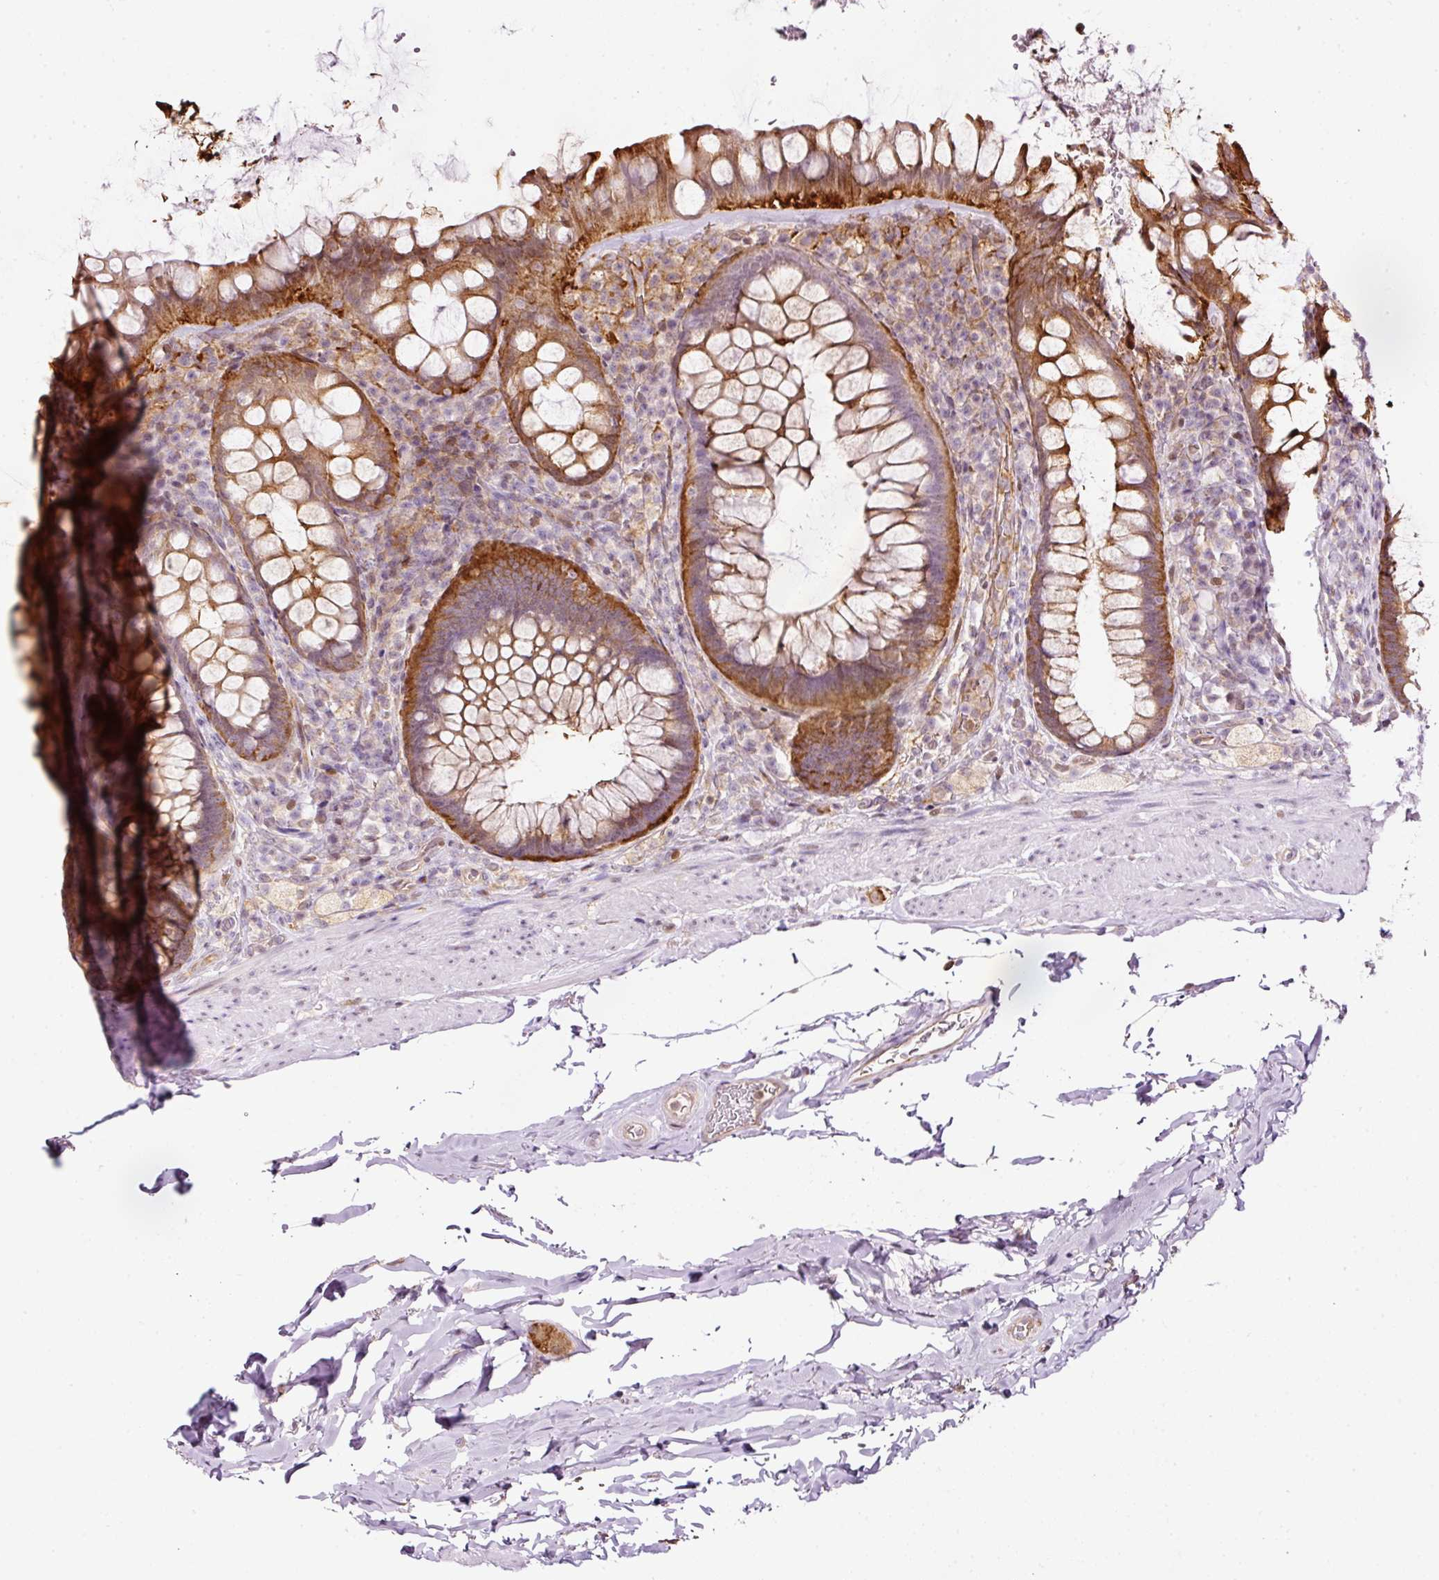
{"staining": {"intensity": "moderate", "quantity": ">75%", "location": "cytoplasmic/membranous,nuclear"}, "tissue": "rectum", "cell_type": "Glandular cells", "image_type": "normal", "snomed": [{"axis": "morphology", "description": "Normal tissue, NOS"}, {"axis": "topography", "description": "Rectum"}], "caption": "This histopathology image reveals immunohistochemistry (IHC) staining of unremarkable human rectum, with medium moderate cytoplasmic/membranous,nuclear staining in approximately >75% of glandular cells.", "gene": "SCNM1", "patient": {"sex": "female", "age": 69}}